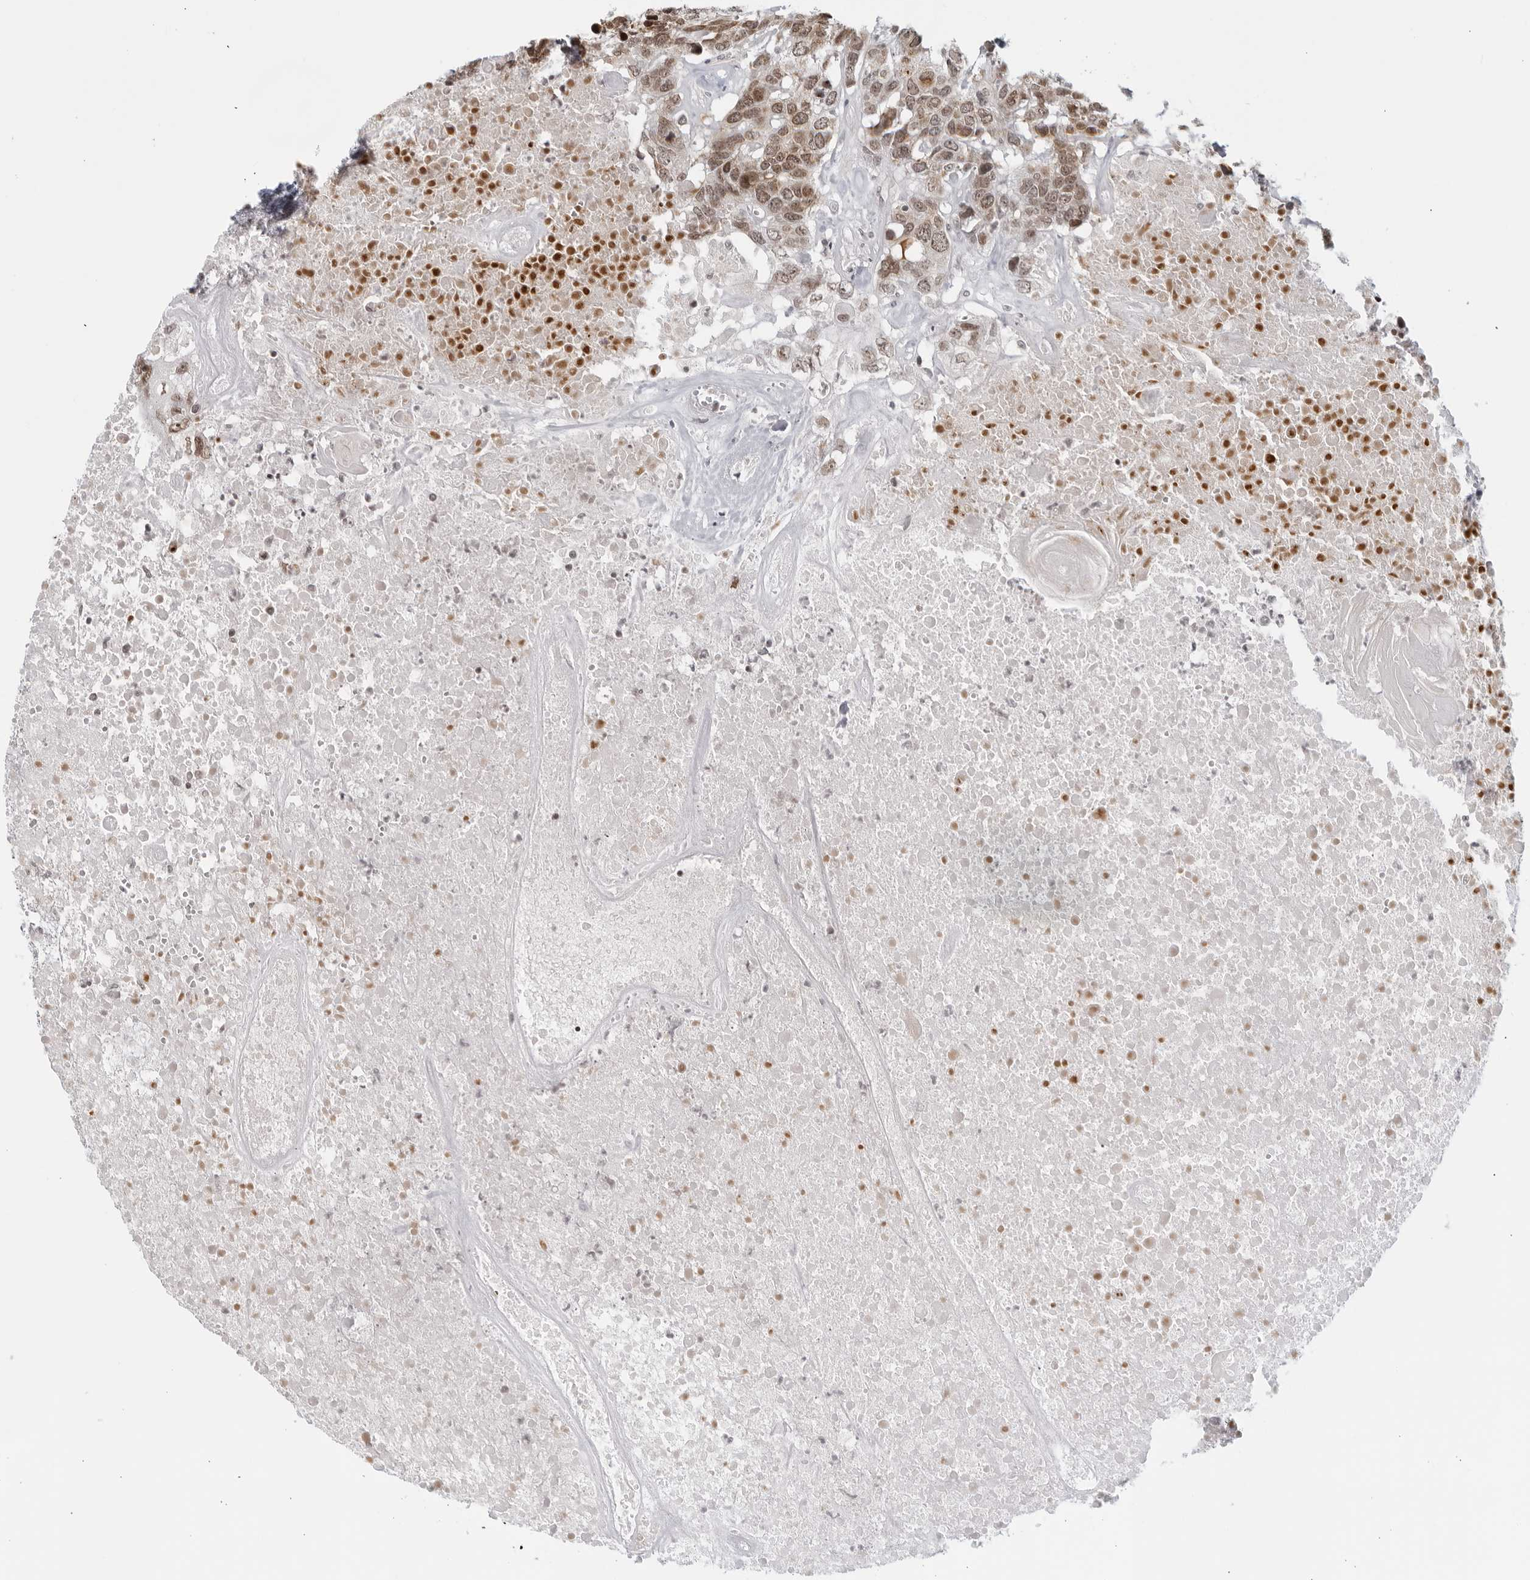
{"staining": {"intensity": "moderate", "quantity": ">75%", "location": "cytoplasmic/membranous,nuclear"}, "tissue": "head and neck cancer", "cell_type": "Tumor cells", "image_type": "cancer", "snomed": [{"axis": "morphology", "description": "Squamous cell carcinoma, NOS"}, {"axis": "topography", "description": "Head-Neck"}], "caption": "Head and neck squamous cell carcinoma tissue displays moderate cytoplasmic/membranous and nuclear expression in about >75% of tumor cells, visualized by immunohistochemistry.", "gene": "RAB11FIP3", "patient": {"sex": "male", "age": 66}}